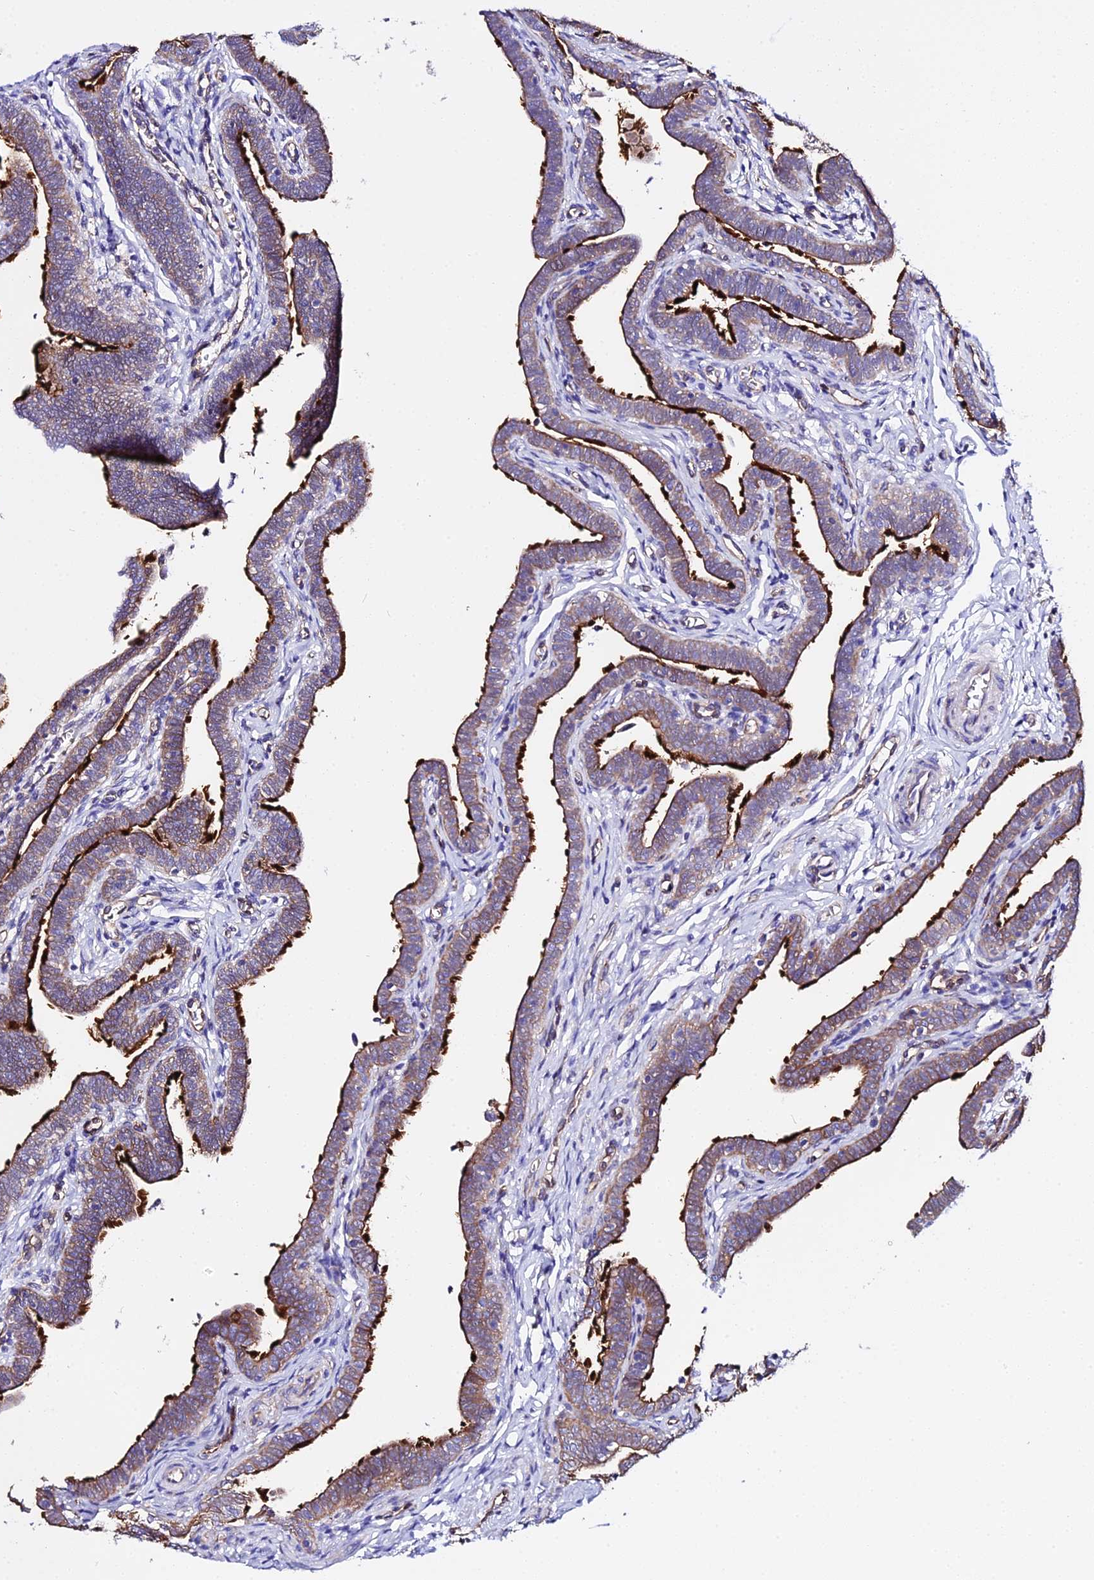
{"staining": {"intensity": "strong", "quantity": "<25%", "location": "cytoplasmic/membranous"}, "tissue": "fallopian tube", "cell_type": "Glandular cells", "image_type": "normal", "snomed": [{"axis": "morphology", "description": "Normal tissue, NOS"}, {"axis": "topography", "description": "Fallopian tube"}], "caption": "Benign fallopian tube demonstrates strong cytoplasmic/membranous positivity in about <25% of glandular cells The staining is performed using DAB (3,3'-diaminobenzidine) brown chromogen to label protein expression. The nuclei are counter-stained blue using hematoxylin..", "gene": "CFAP45", "patient": {"sex": "female", "age": 36}}